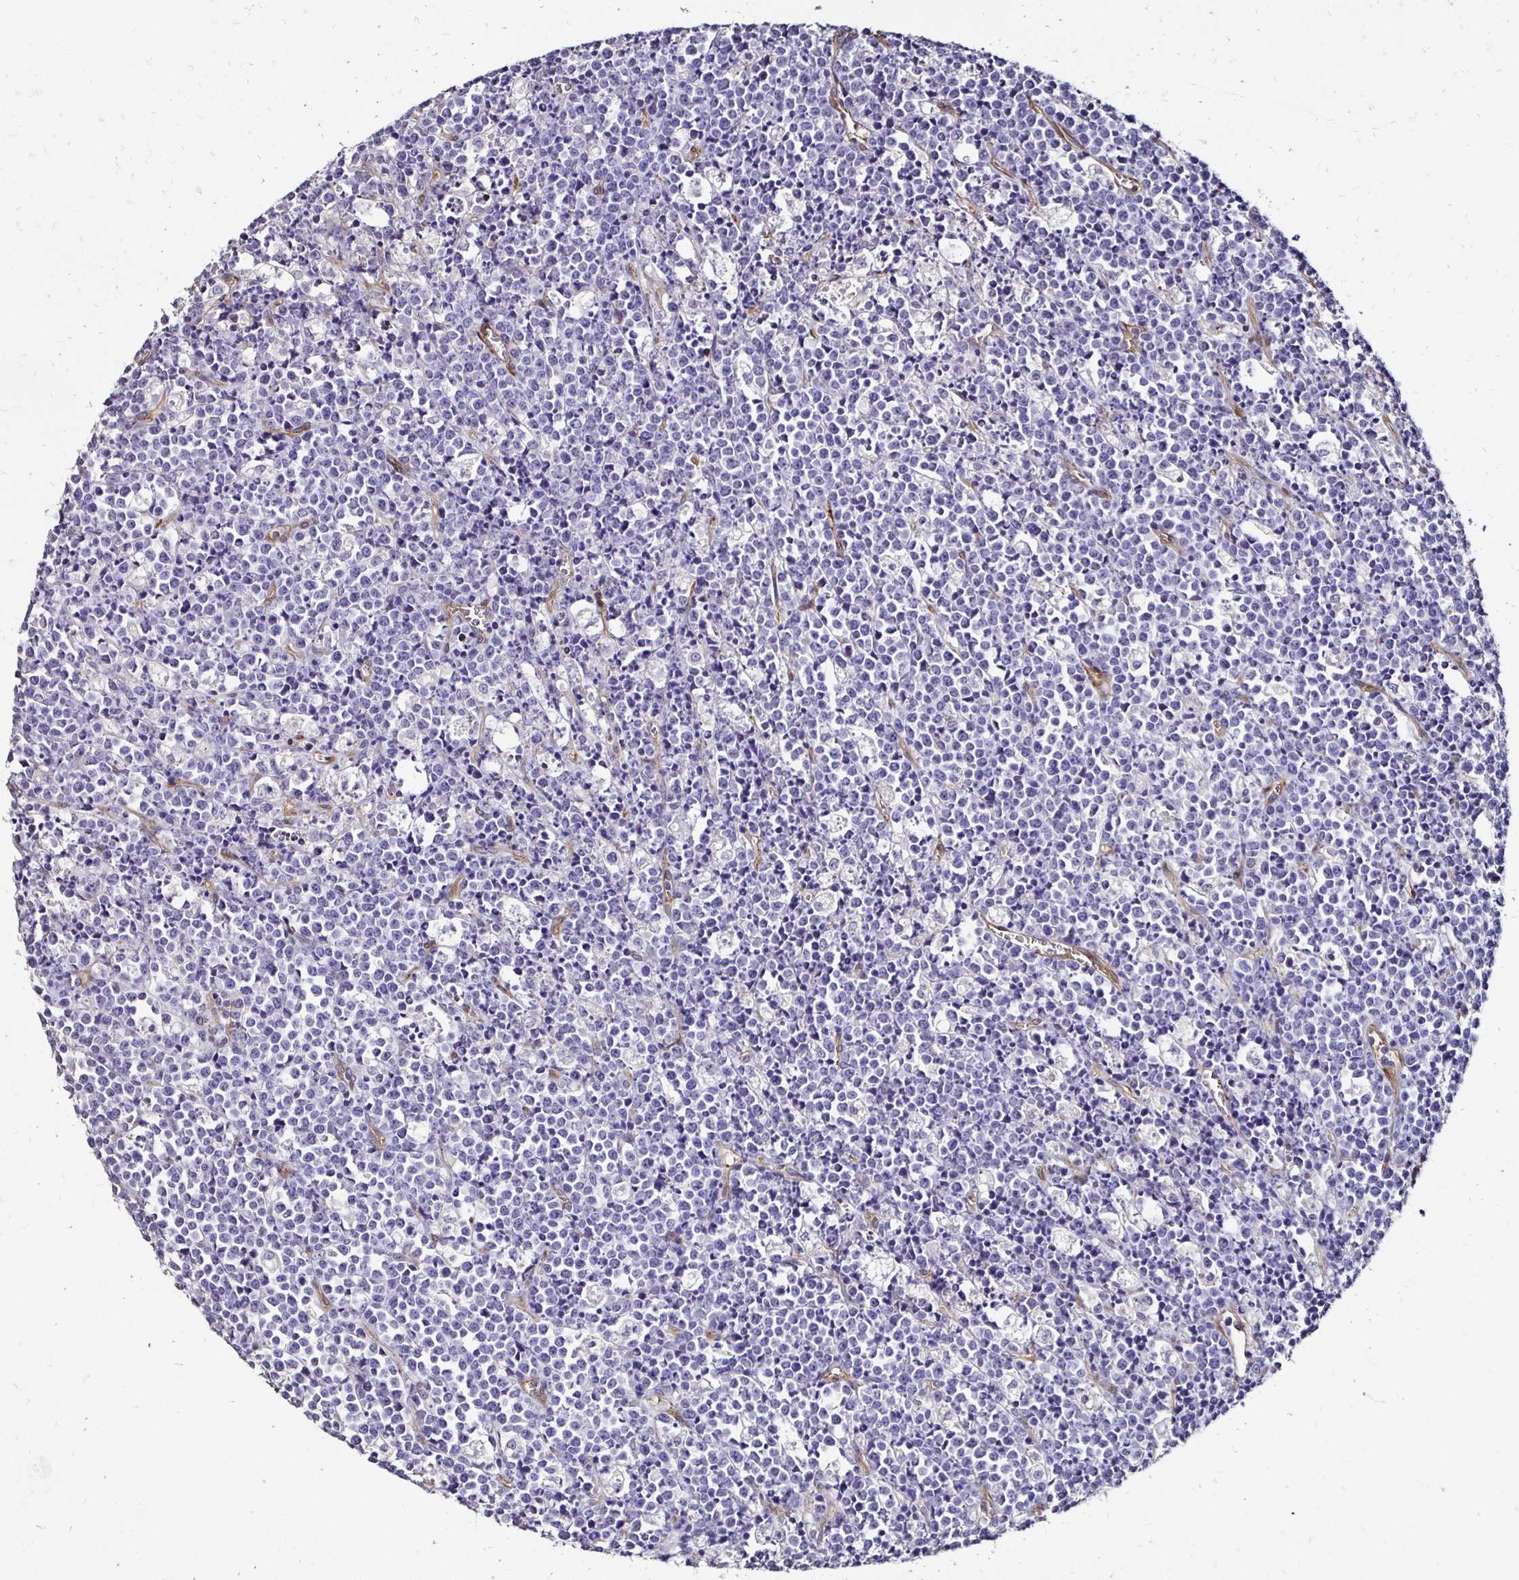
{"staining": {"intensity": "negative", "quantity": "none", "location": "none"}, "tissue": "lymphoma", "cell_type": "Tumor cells", "image_type": "cancer", "snomed": [{"axis": "morphology", "description": "Malignant lymphoma, non-Hodgkin's type, High grade"}, {"axis": "topography", "description": "Ovary"}], "caption": "An image of lymphoma stained for a protein exhibits no brown staining in tumor cells.", "gene": "ITGB1", "patient": {"sex": "female", "age": 56}}